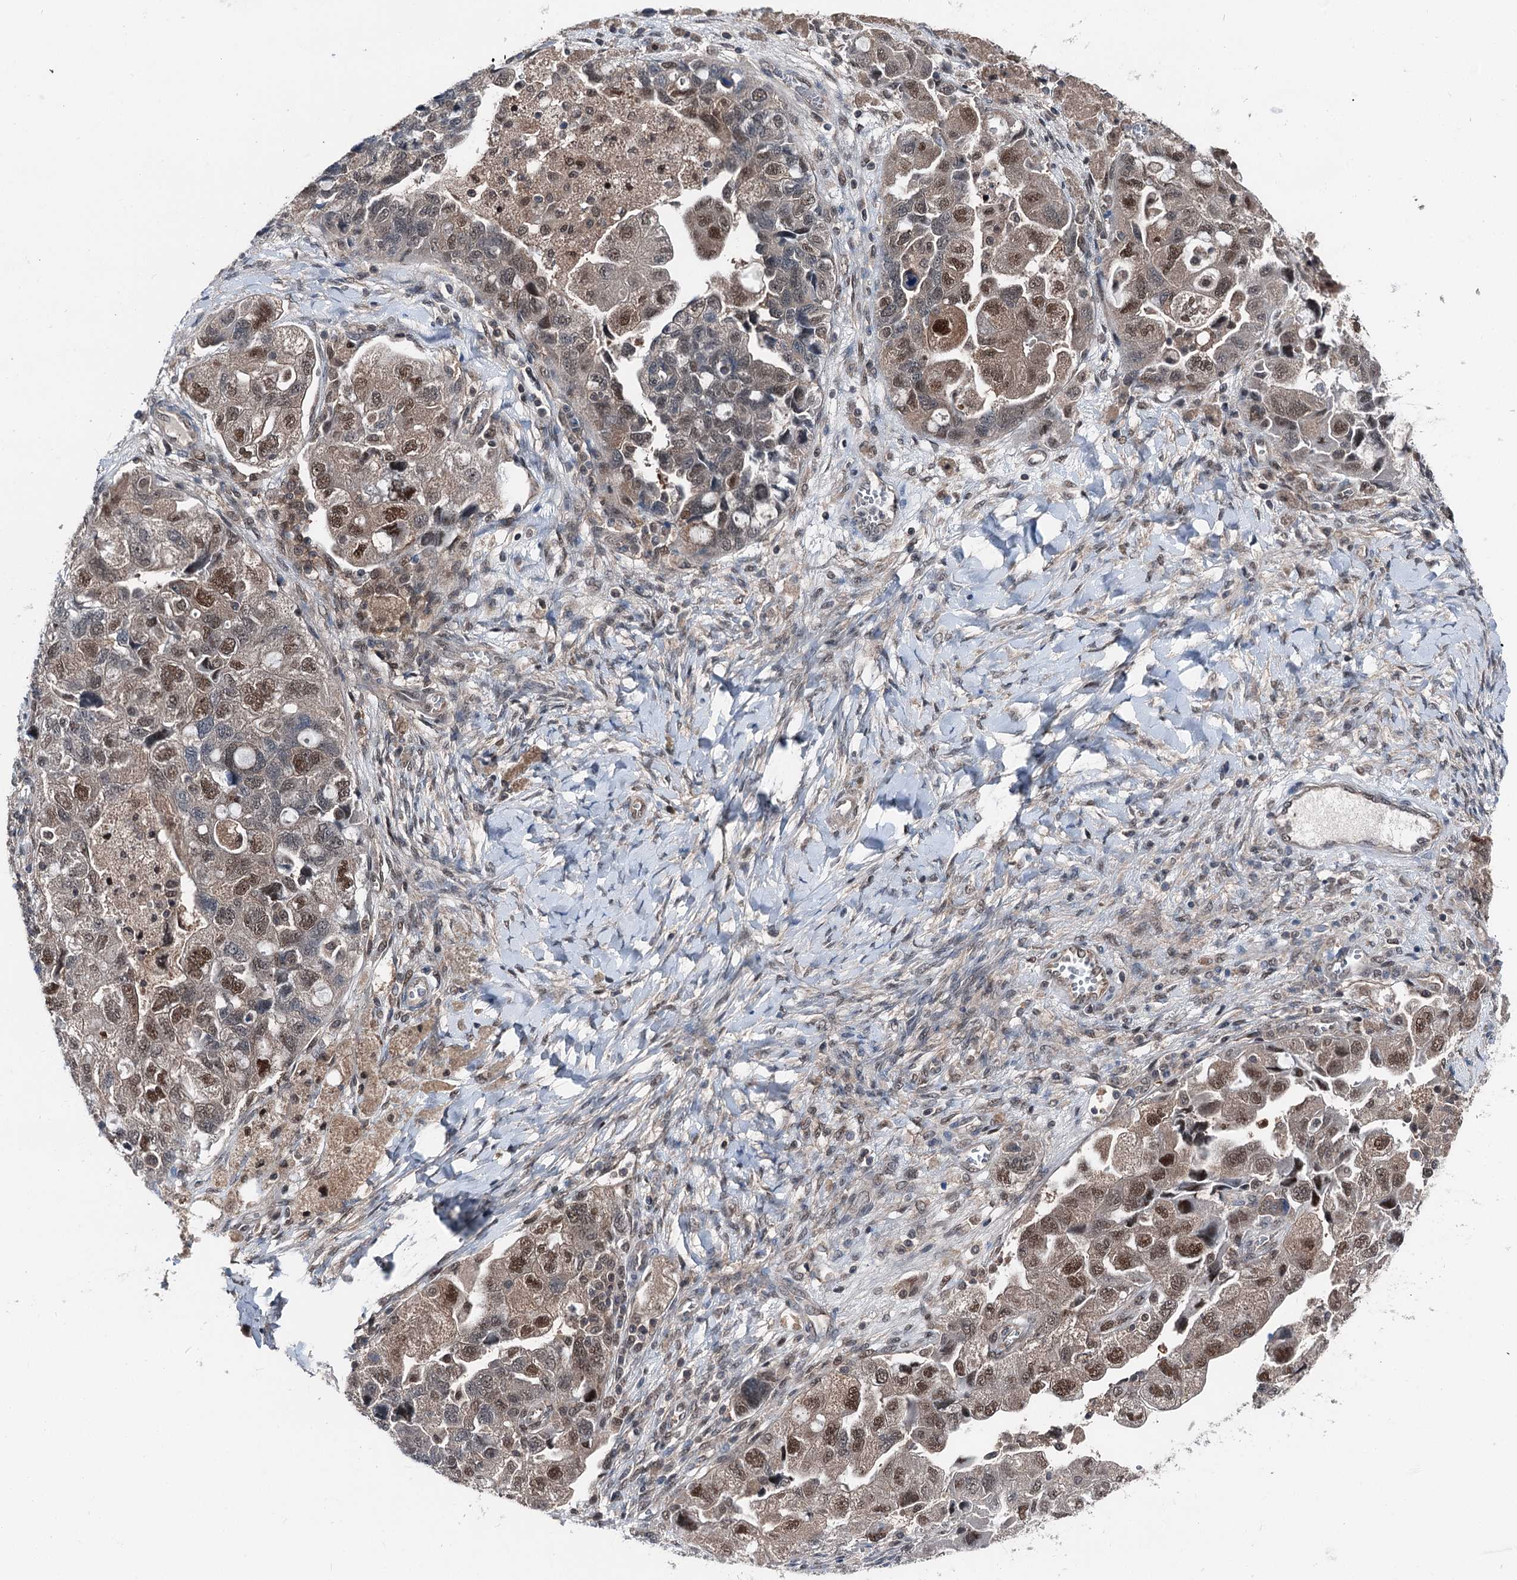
{"staining": {"intensity": "moderate", "quantity": ">75%", "location": "nuclear"}, "tissue": "ovarian cancer", "cell_type": "Tumor cells", "image_type": "cancer", "snomed": [{"axis": "morphology", "description": "Carcinoma, NOS"}, {"axis": "morphology", "description": "Cystadenocarcinoma, serous, NOS"}, {"axis": "topography", "description": "Ovary"}], "caption": "Immunohistochemical staining of ovarian cancer displays moderate nuclear protein positivity in approximately >75% of tumor cells. The staining was performed using DAB (3,3'-diaminobenzidine) to visualize the protein expression in brown, while the nuclei were stained in blue with hematoxylin (Magnification: 20x).", "gene": "PSMD13", "patient": {"sex": "female", "age": 69}}